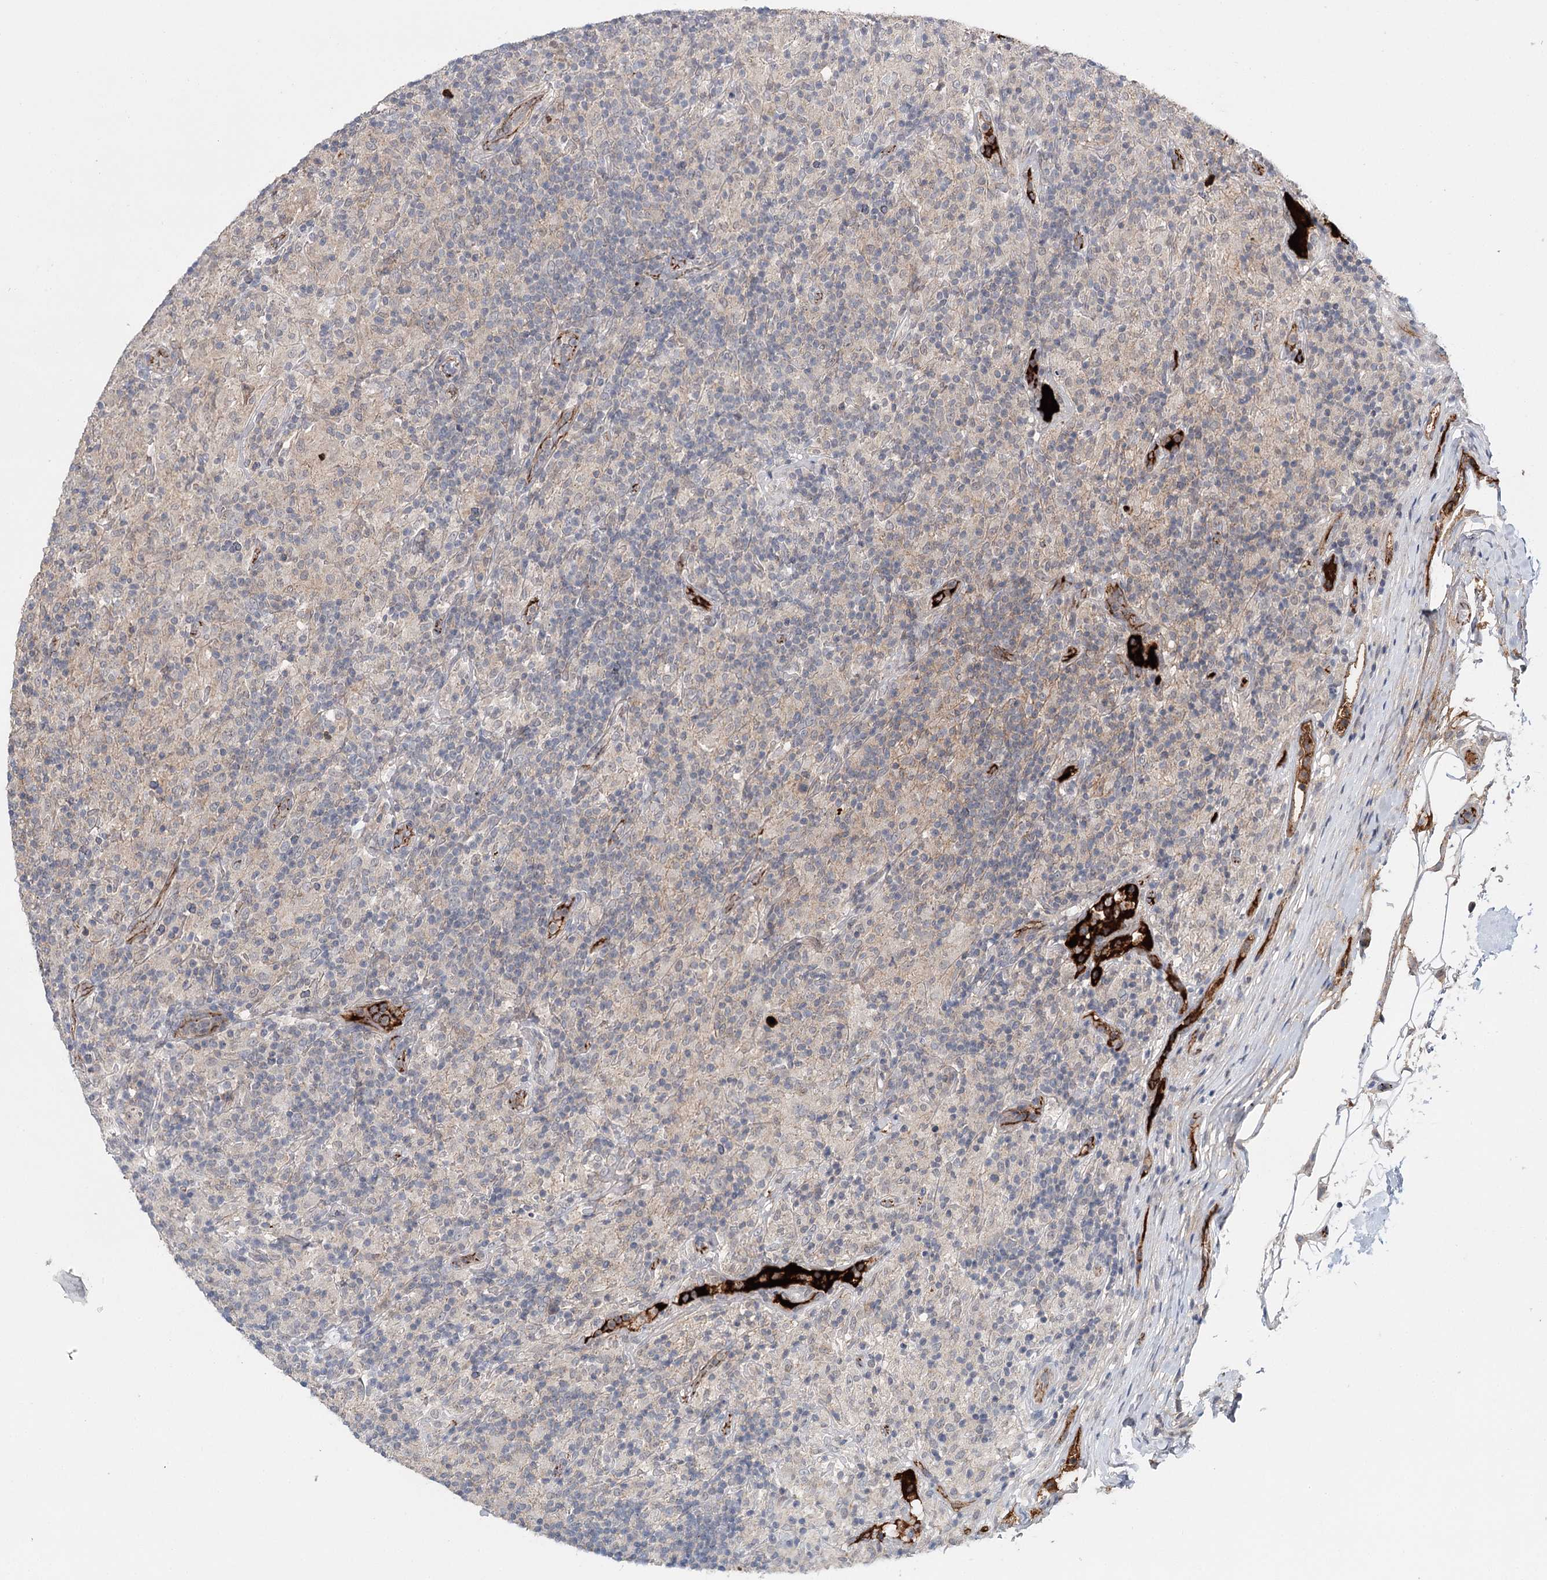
{"staining": {"intensity": "negative", "quantity": "none", "location": "none"}, "tissue": "lymphoma", "cell_type": "Tumor cells", "image_type": "cancer", "snomed": [{"axis": "morphology", "description": "Hodgkin's disease, NOS"}, {"axis": "topography", "description": "Lymph node"}], "caption": "A micrograph of human Hodgkin's disease is negative for staining in tumor cells.", "gene": "PKP4", "patient": {"sex": "male", "age": 70}}